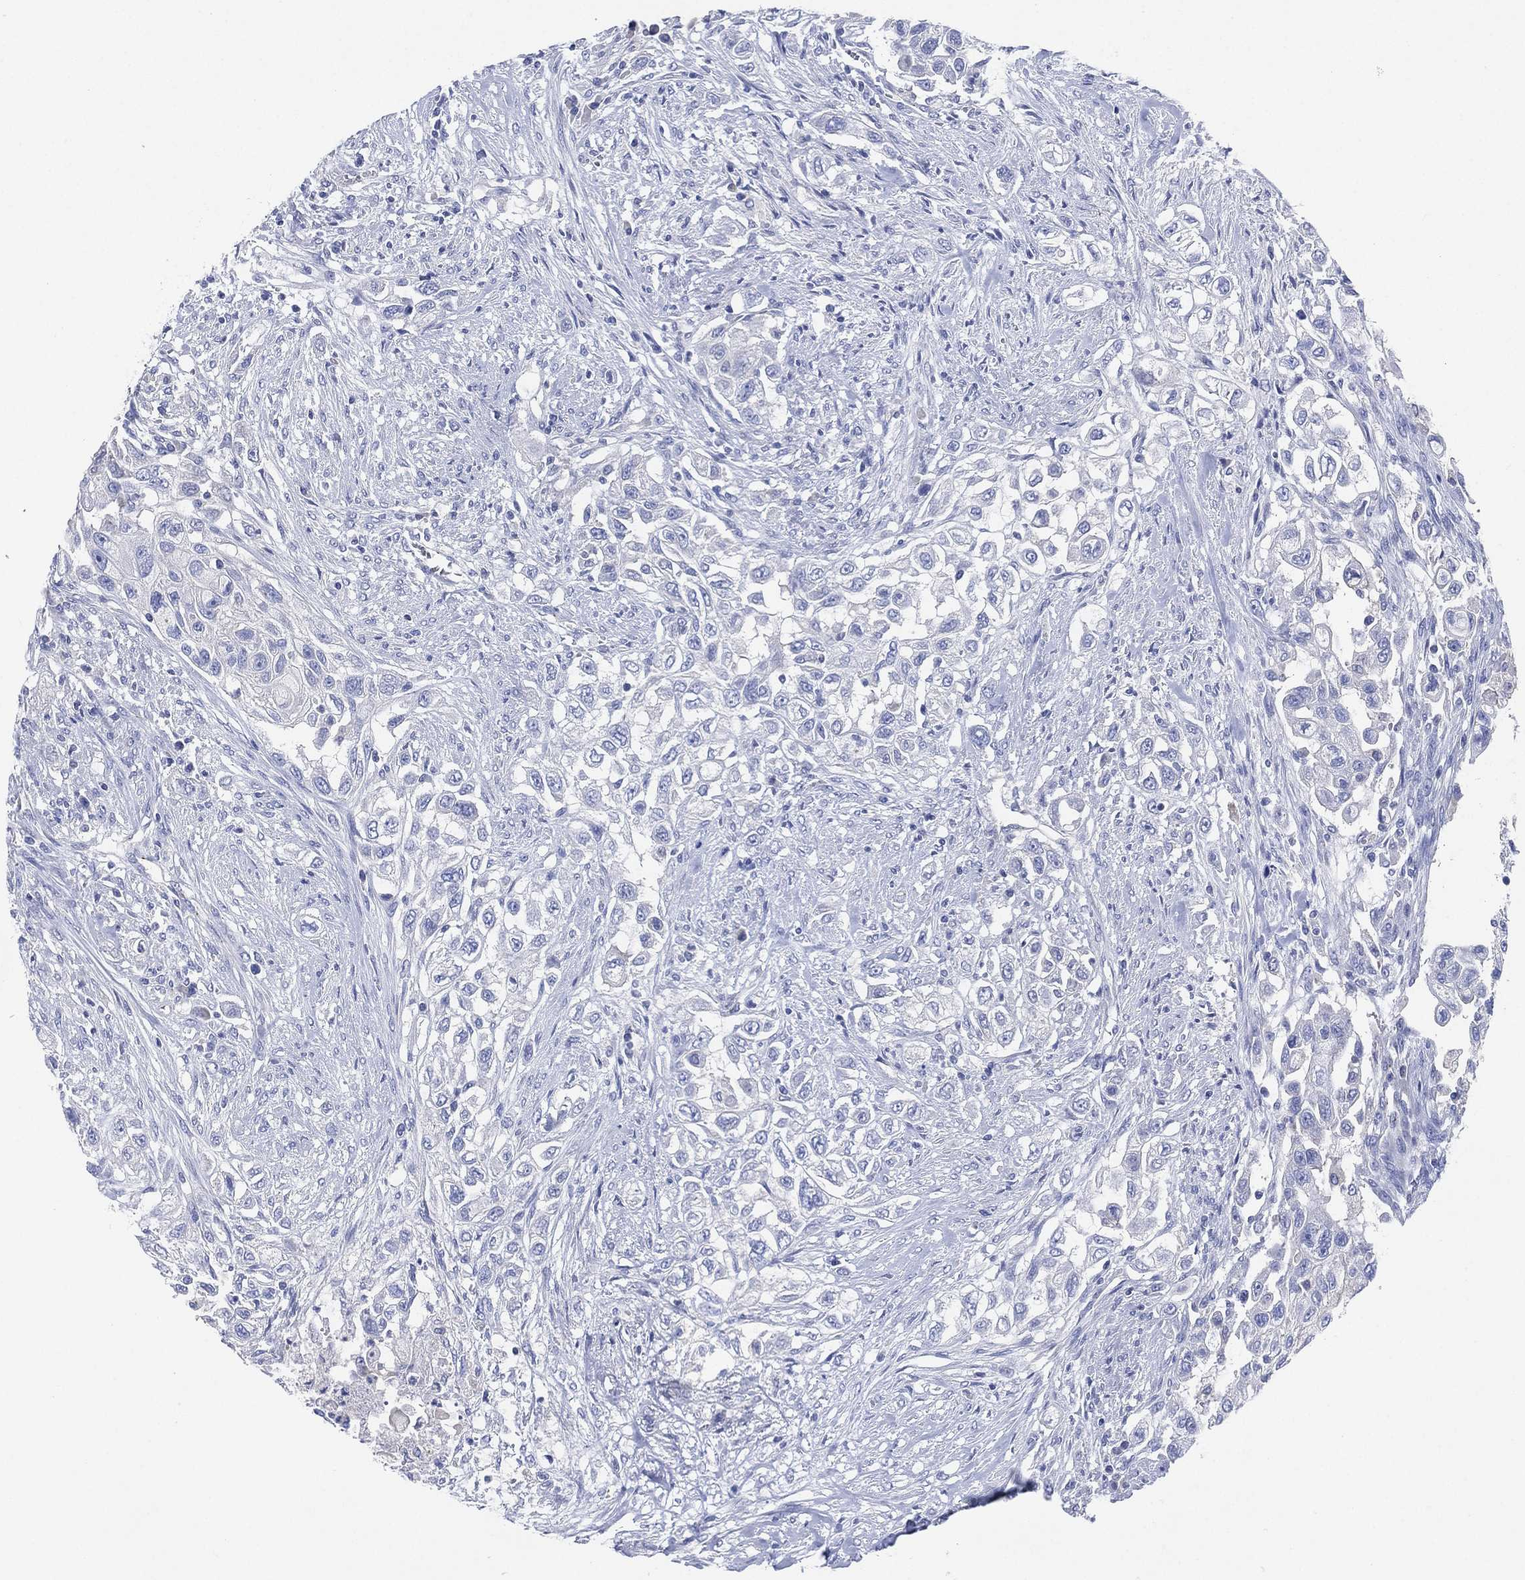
{"staining": {"intensity": "negative", "quantity": "none", "location": "none"}, "tissue": "urothelial cancer", "cell_type": "Tumor cells", "image_type": "cancer", "snomed": [{"axis": "morphology", "description": "Urothelial carcinoma, High grade"}, {"axis": "topography", "description": "Urinary bladder"}], "caption": "Tumor cells show no significant staining in urothelial cancer.", "gene": "CHRNA3", "patient": {"sex": "female", "age": 56}}